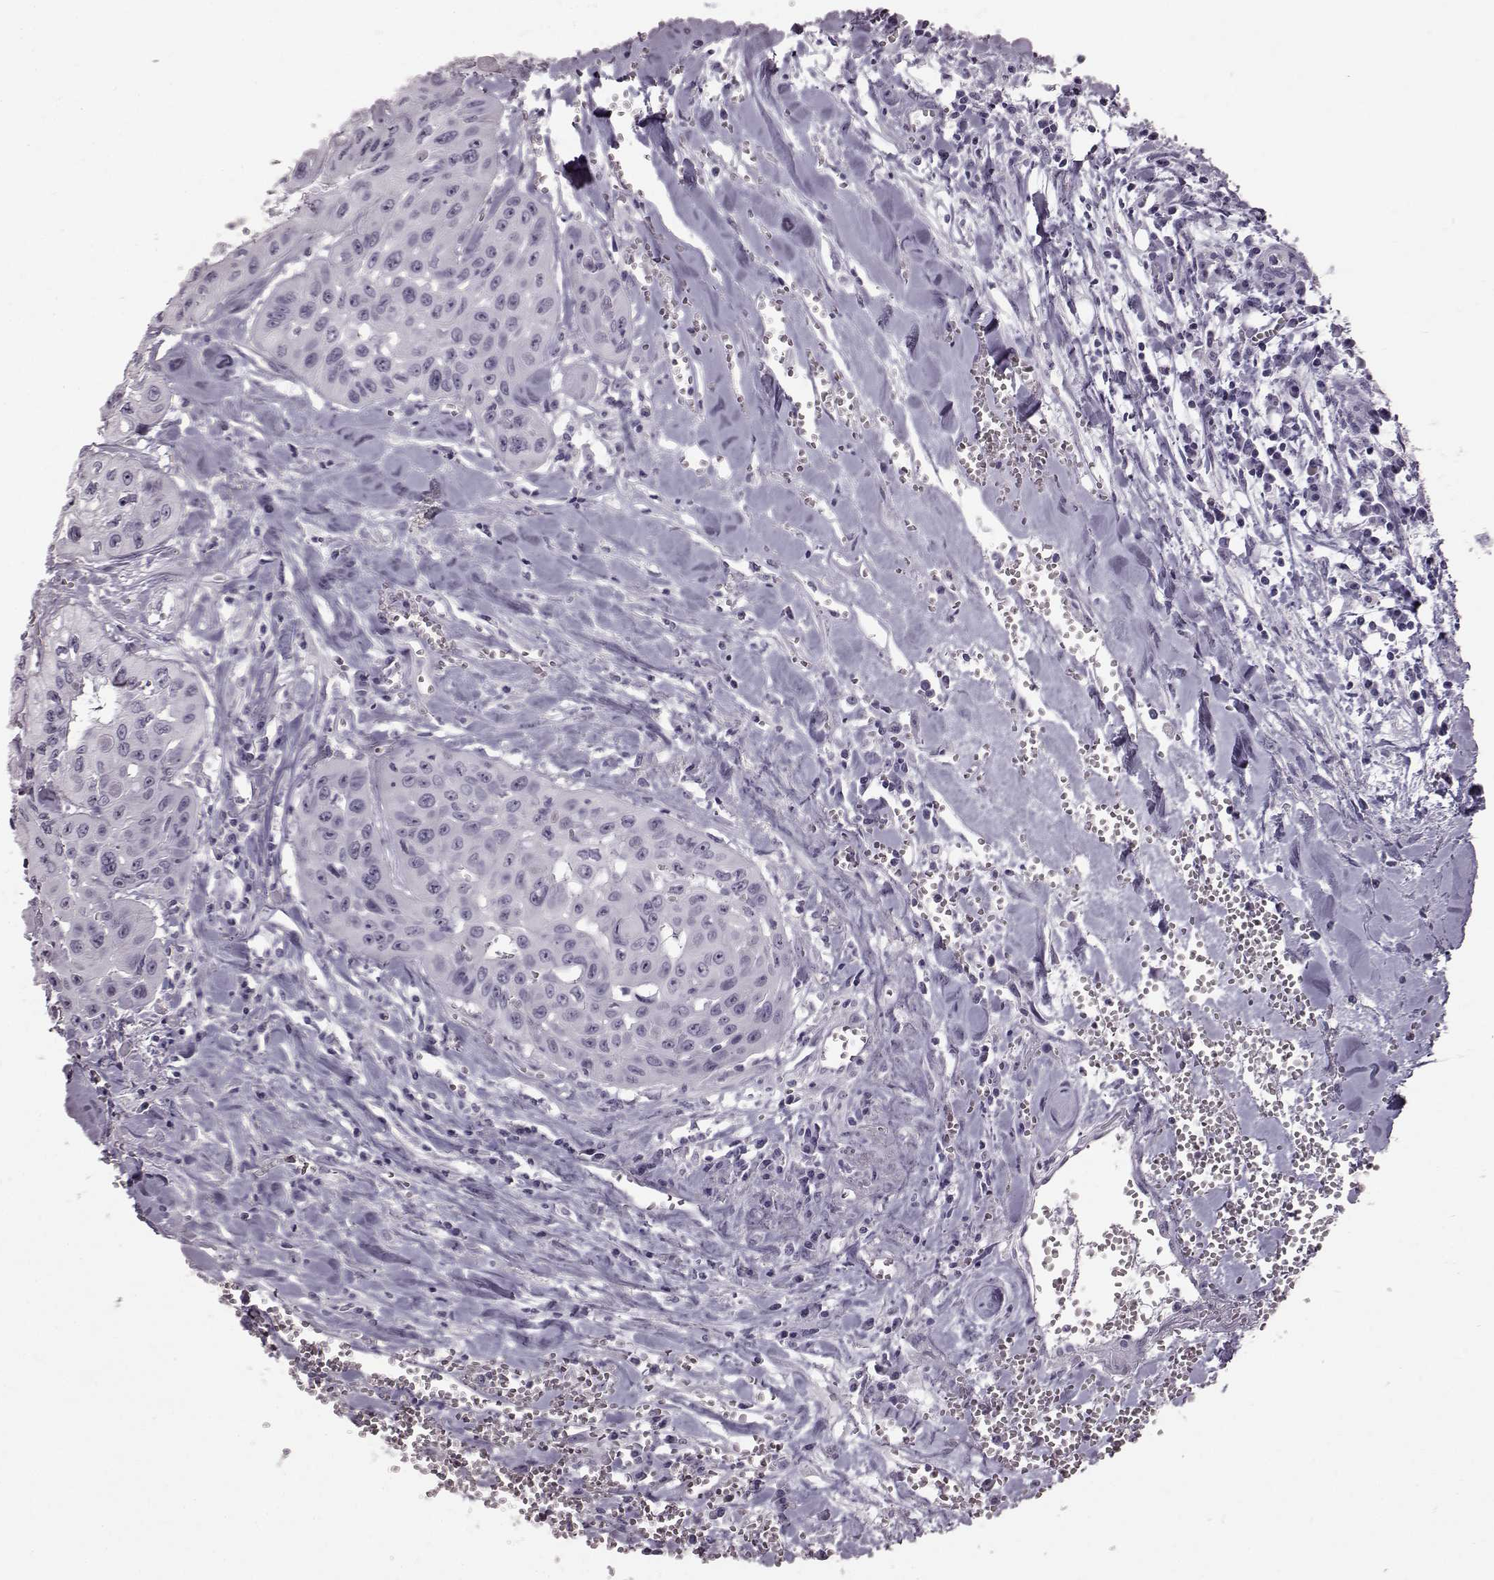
{"staining": {"intensity": "negative", "quantity": "none", "location": "none"}, "tissue": "head and neck cancer", "cell_type": "Tumor cells", "image_type": "cancer", "snomed": [{"axis": "morphology", "description": "Adenocarcinoma, NOS"}, {"axis": "topography", "description": "Head-Neck"}], "caption": "A high-resolution photomicrograph shows IHC staining of head and neck cancer, which displays no significant expression in tumor cells. (DAB IHC, high magnification).", "gene": "TCHHL1", "patient": {"sex": "male", "age": 73}}